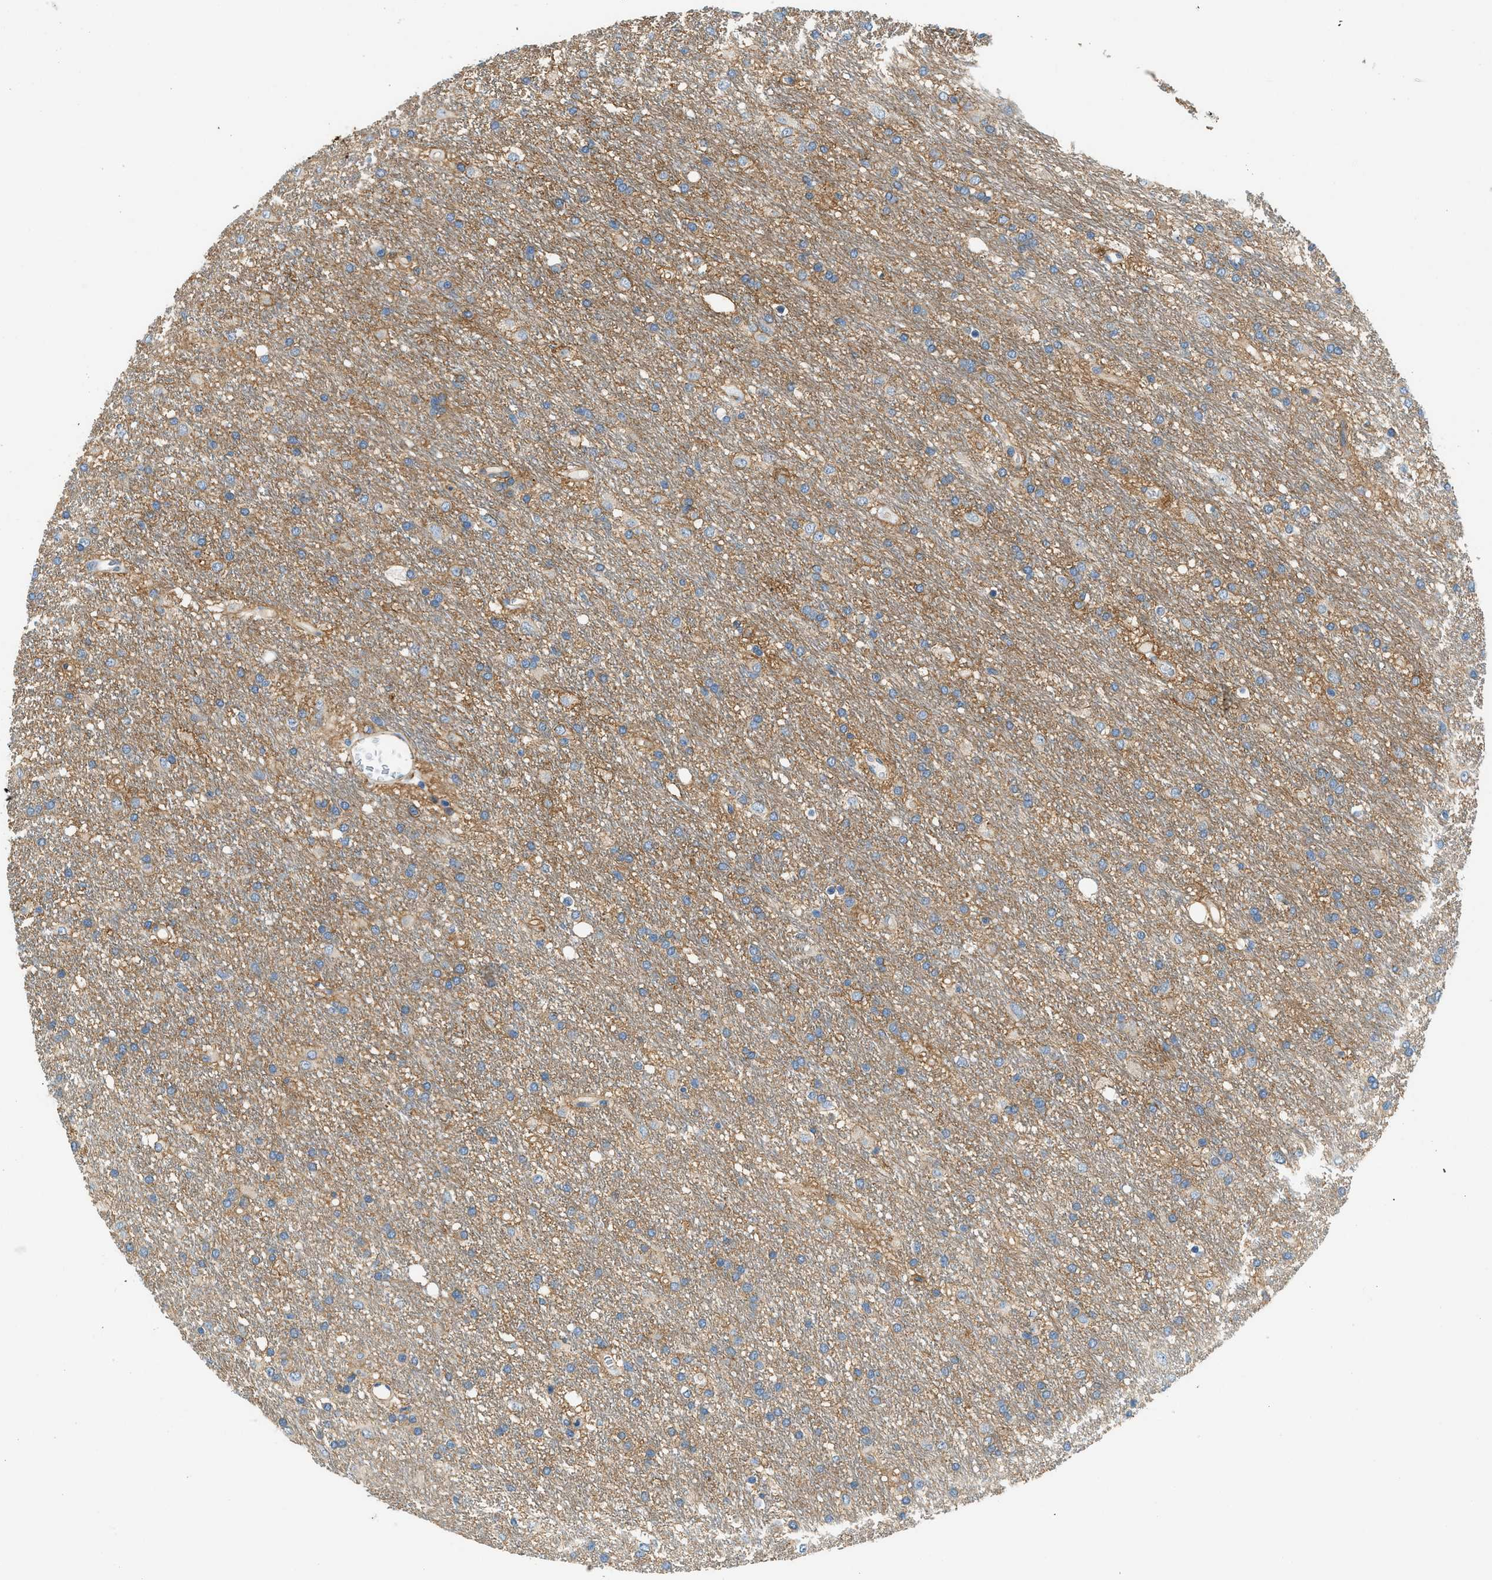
{"staining": {"intensity": "moderate", "quantity": "25%-75%", "location": "cytoplasmic/membranous"}, "tissue": "glioma", "cell_type": "Tumor cells", "image_type": "cancer", "snomed": [{"axis": "morphology", "description": "Glioma, malignant, Low grade"}, {"axis": "topography", "description": "Brain"}], "caption": "IHC (DAB (3,3'-diaminobenzidine)) staining of glioma shows moderate cytoplasmic/membranous protein expression in approximately 25%-75% of tumor cells. (DAB (3,3'-diaminobenzidine) IHC, brown staining for protein, blue staining for nuclei).", "gene": "ZNF367", "patient": {"sex": "male", "age": 77}}